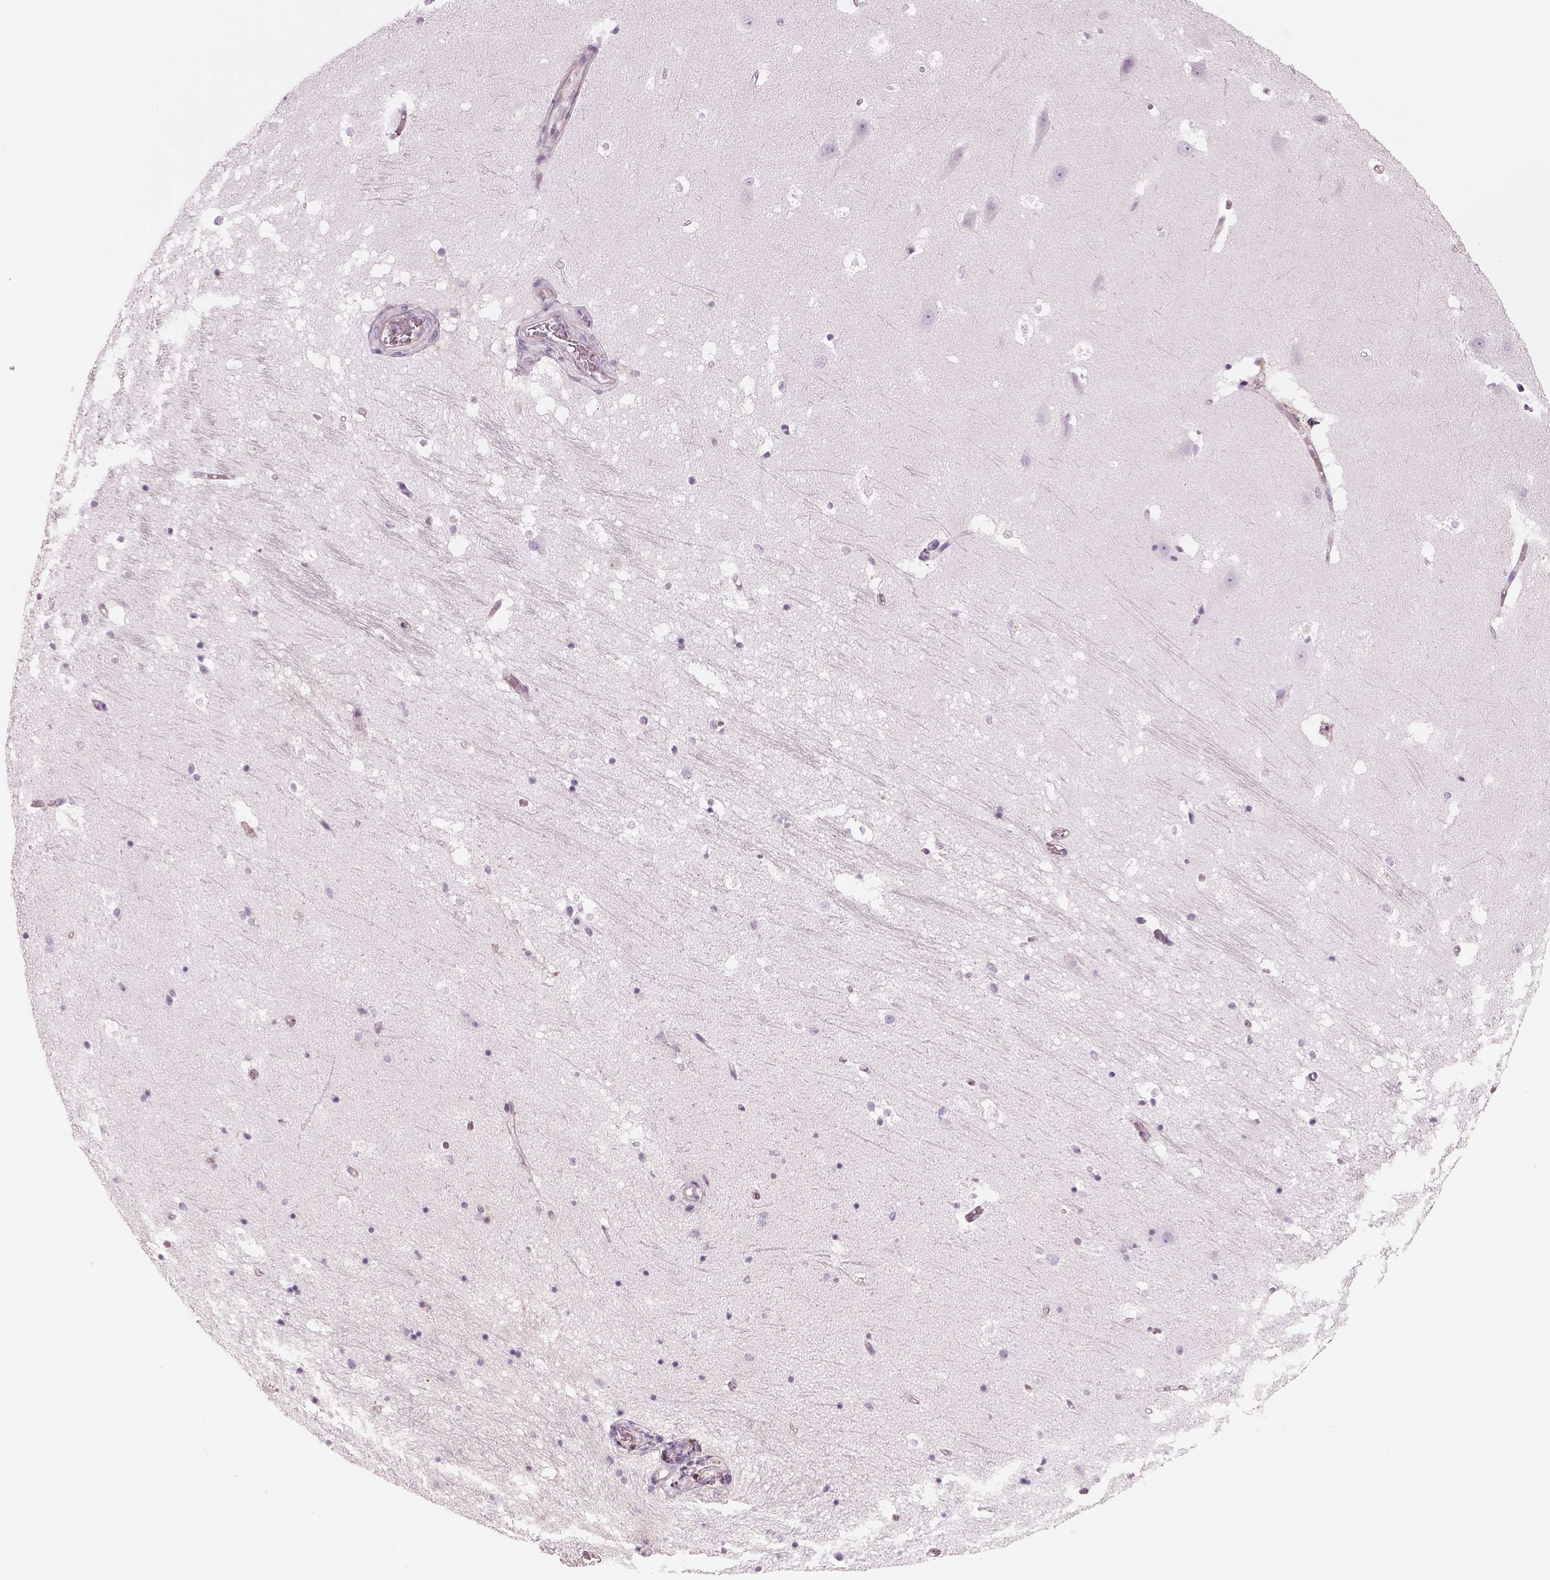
{"staining": {"intensity": "negative", "quantity": "none", "location": "none"}, "tissue": "hippocampus", "cell_type": "Glial cells", "image_type": "normal", "snomed": [{"axis": "morphology", "description": "Normal tissue, NOS"}, {"axis": "topography", "description": "Hippocampus"}], "caption": "The histopathology image displays no significant expression in glial cells of hippocampus. (Brightfield microscopy of DAB immunohistochemistry (IHC) at high magnification).", "gene": "SLC1A7", "patient": {"sex": "male", "age": 44}}